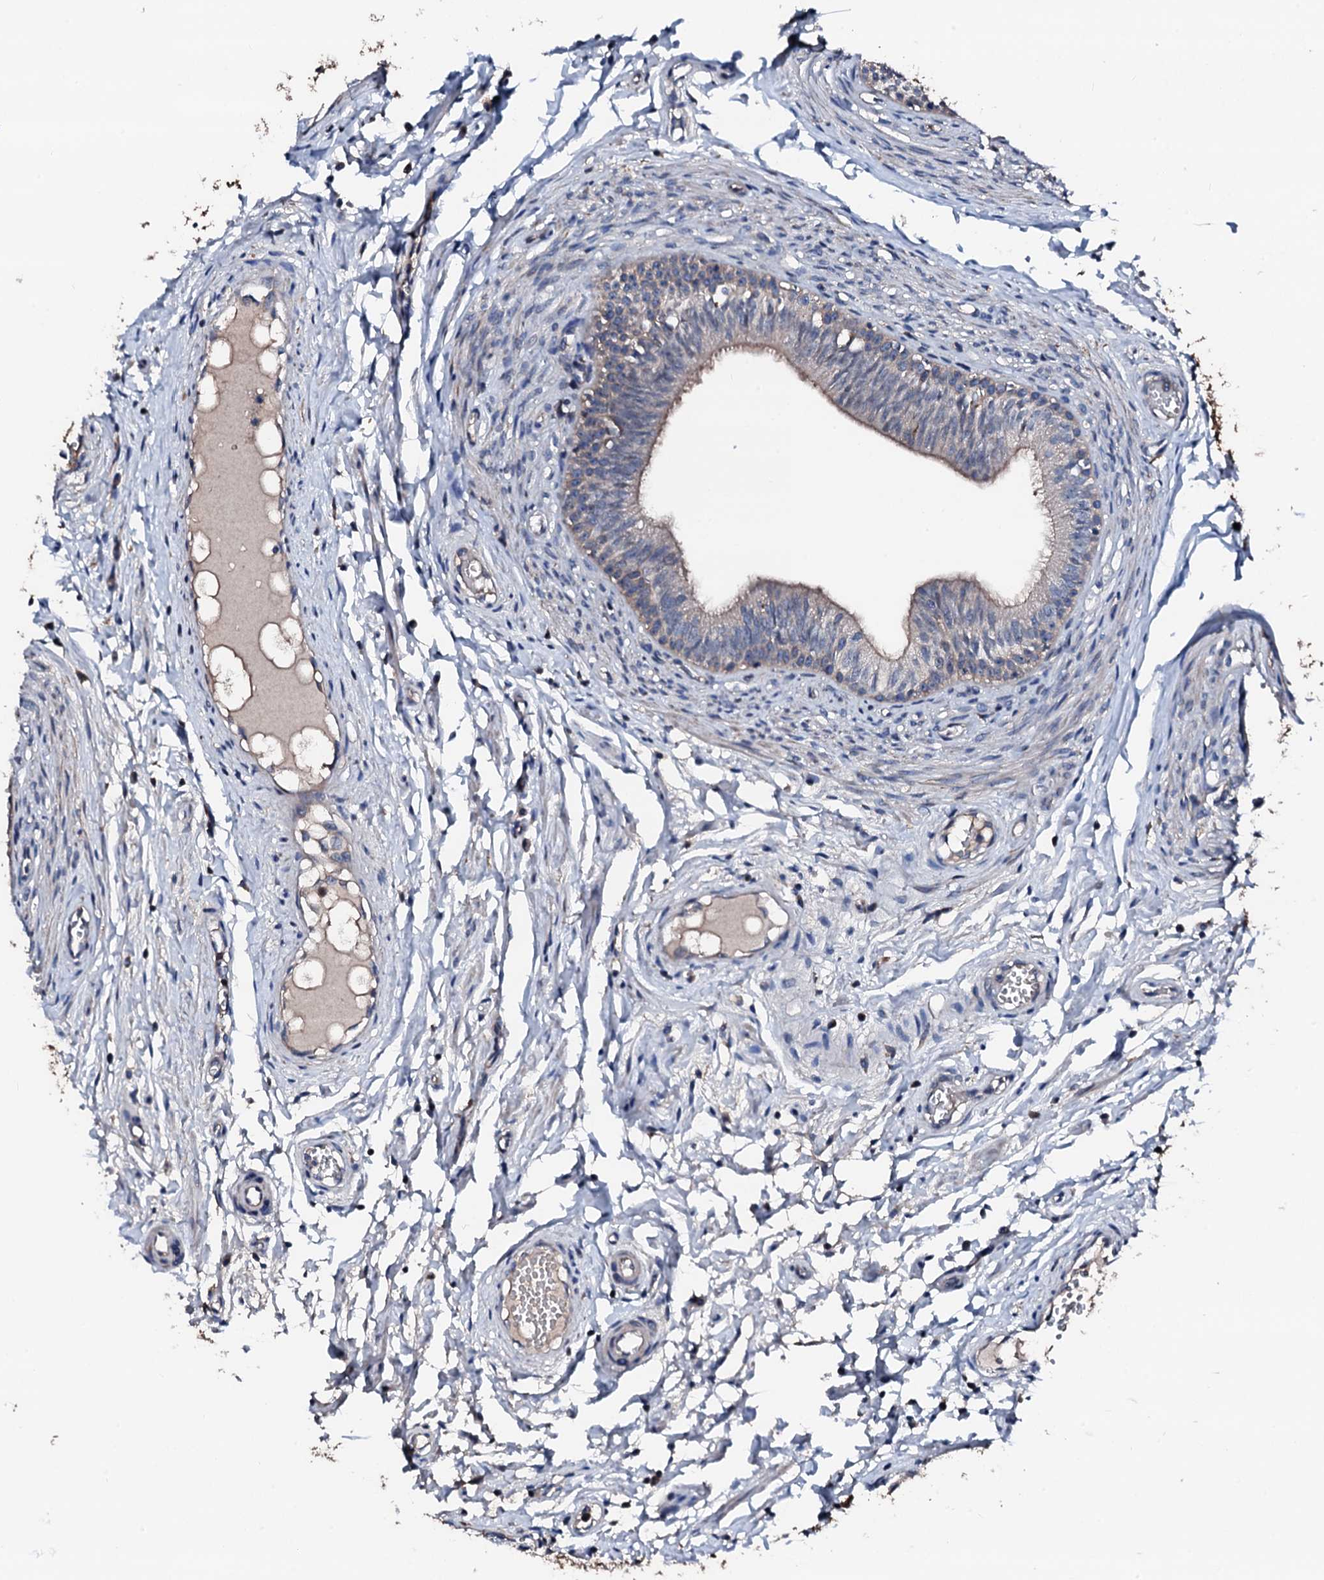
{"staining": {"intensity": "weak", "quantity": "<25%", "location": "cytoplasmic/membranous"}, "tissue": "epididymis", "cell_type": "Glandular cells", "image_type": "normal", "snomed": [{"axis": "morphology", "description": "Normal tissue, NOS"}, {"axis": "topography", "description": "Epididymis, spermatic cord, NOS"}], "caption": "This micrograph is of unremarkable epididymis stained with IHC to label a protein in brown with the nuclei are counter-stained blue. There is no expression in glandular cells. Nuclei are stained in blue.", "gene": "TRAFD1", "patient": {"sex": "male", "age": 22}}